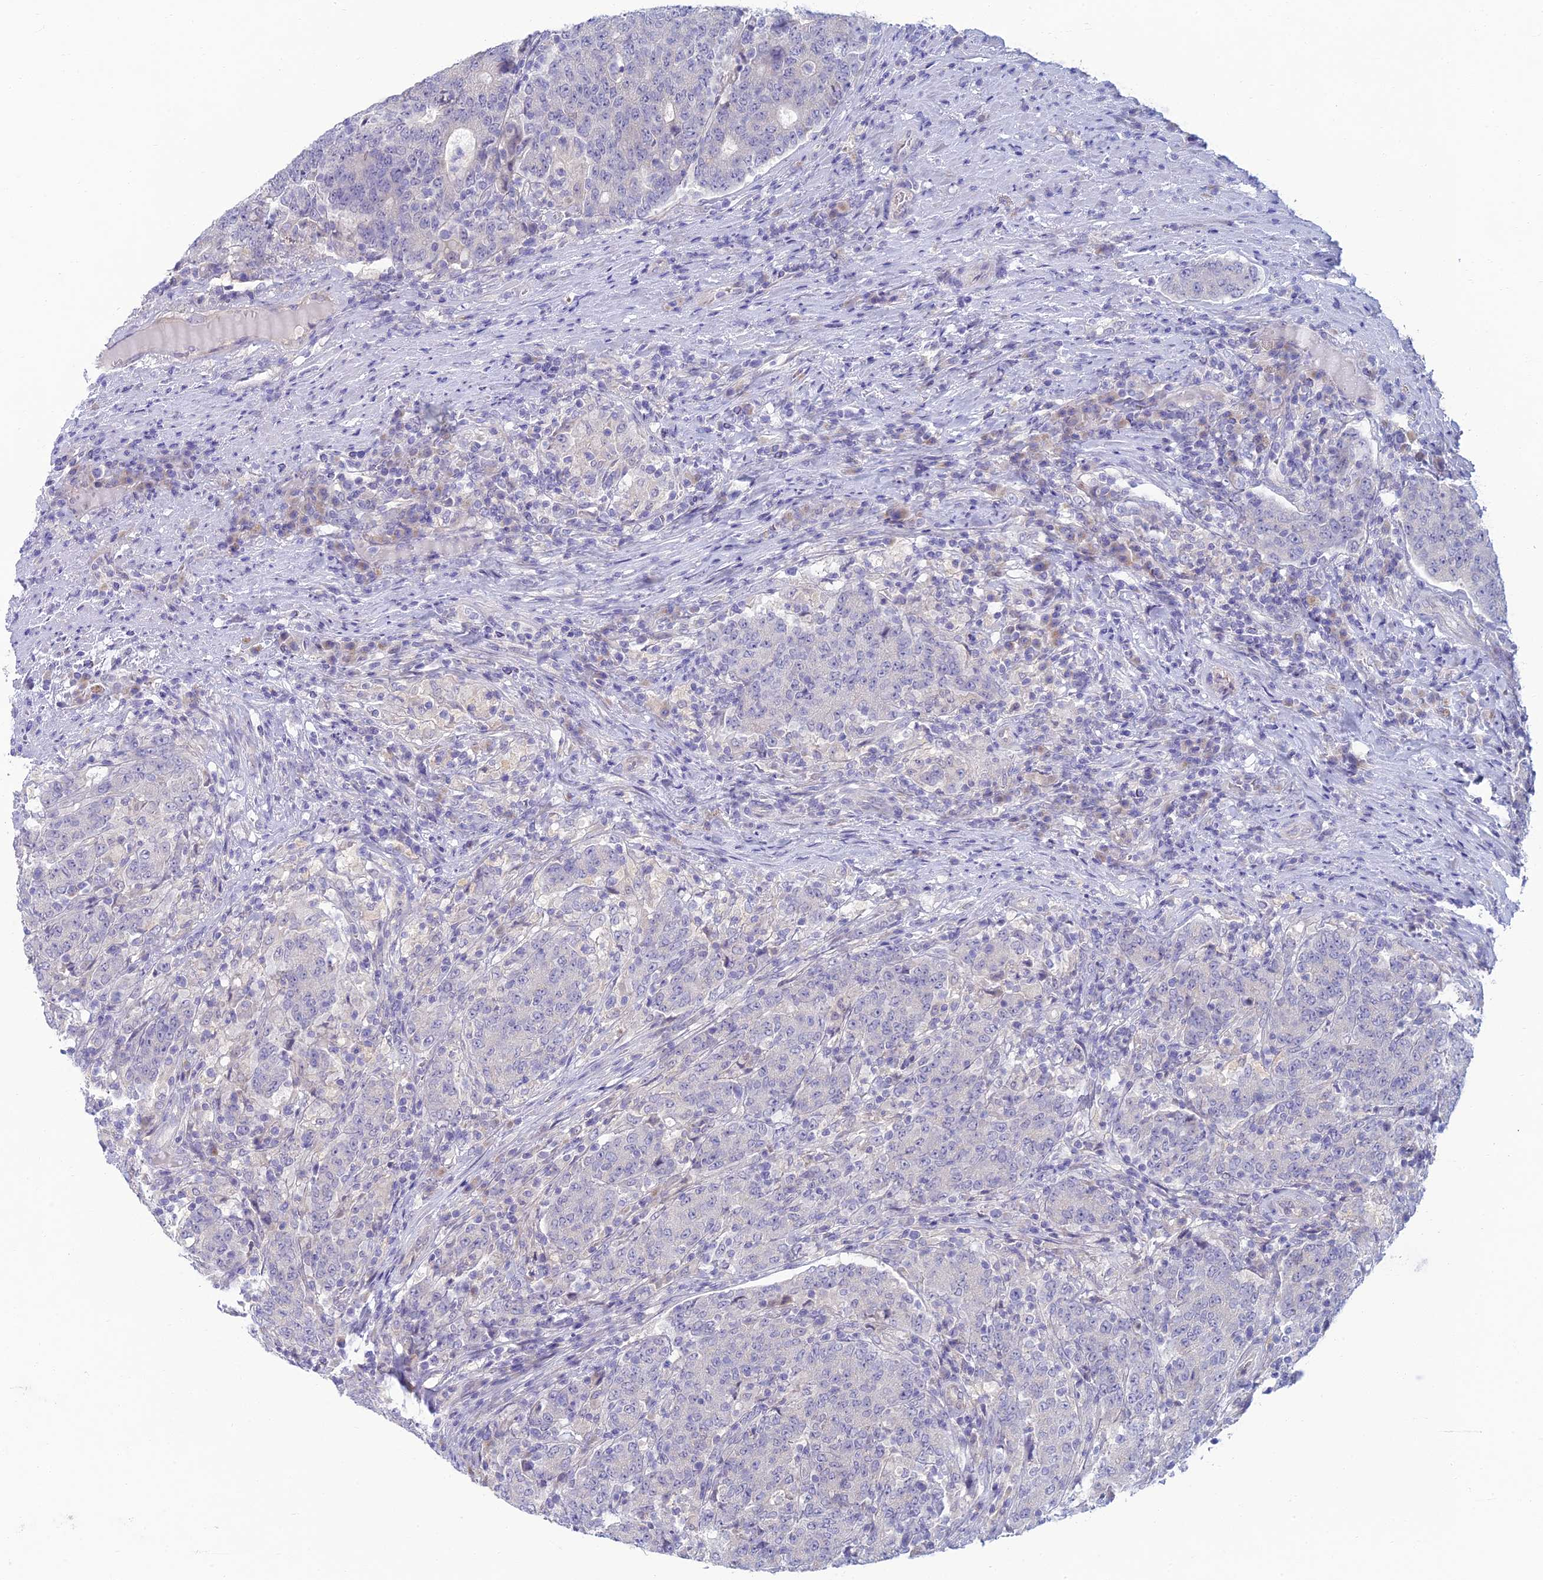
{"staining": {"intensity": "negative", "quantity": "none", "location": "none"}, "tissue": "colorectal cancer", "cell_type": "Tumor cells", "image_type": "cancer", "snomed": [{"axis": "morphology", "description": "Adenocarcinoma, NOS"}, {"axis": "topography", "description": "Colon"}], "caption": "The histopathology image demonstrates no staining of tumor cells in colorectal cancer (adenocarcinoma).", "gene": "SLC25A41", "patient": {"sex": "female", "age": 75}}